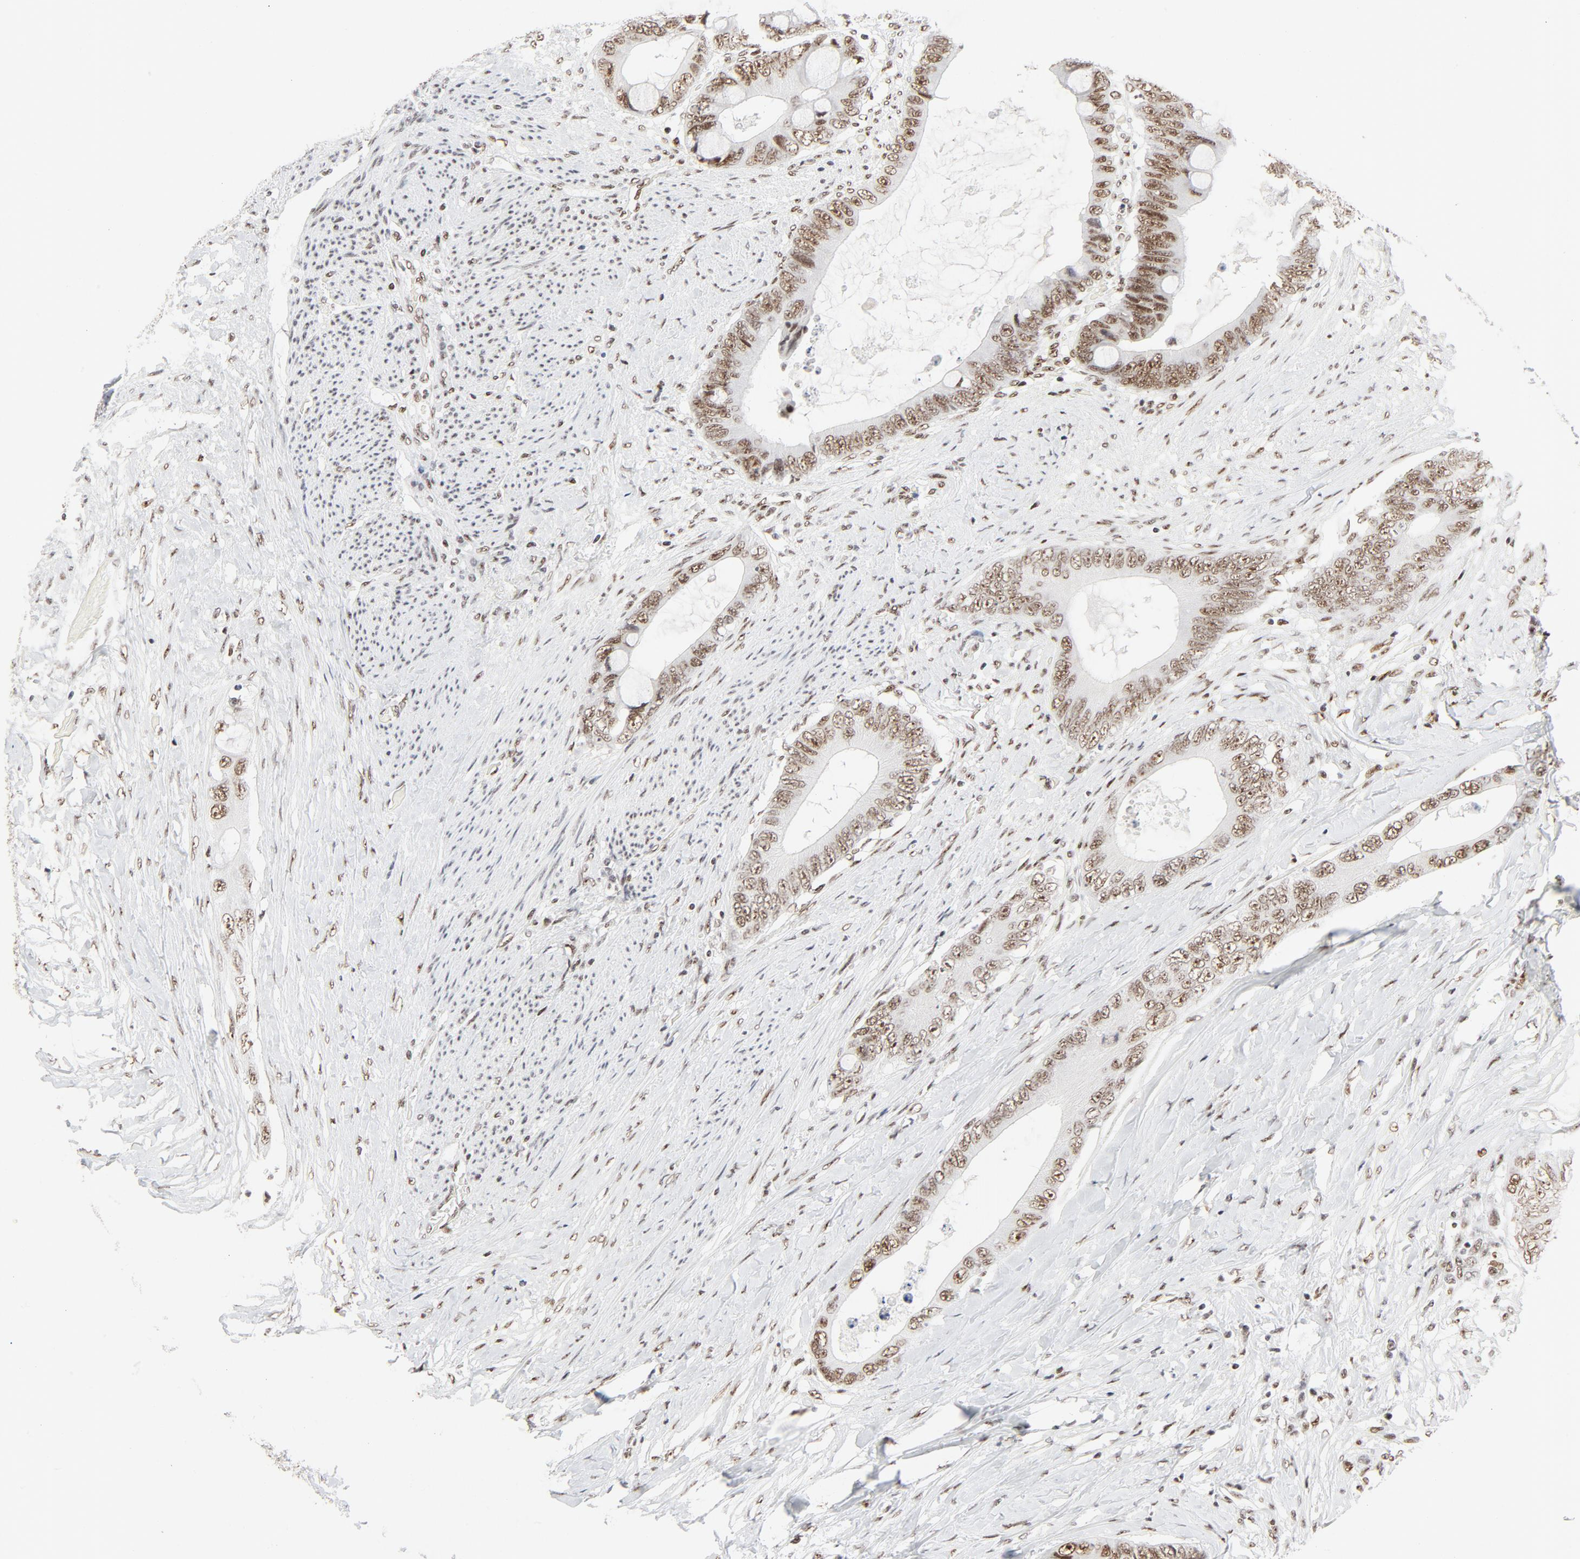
{"staining": {"intensity": "moderate", "quantity": ">75%", "location": "nuclear"}, "tissue": "colorectal cancer", "cell_type": "Tumor cells", "image_type": "cancer", "snomed": [{"axis": "morphology", "description": "Normal tissue, NOS"}, {"axis": "morphology", "description": "Adenocarcinoma, NOS"}, {"axis": "topography", "description": "Rectum"}, {"axis": "topography", "description": "Peripheral nerve tissue"}], "caption": "About >75% of tumor cells in colorectal cancer (adenocarcinoma) display moderate nuclear protein staining as visualized by brown immunohistochemical staining.", "gene": "GTF2H1", "patient": {"sex": "female", "age": 77}}